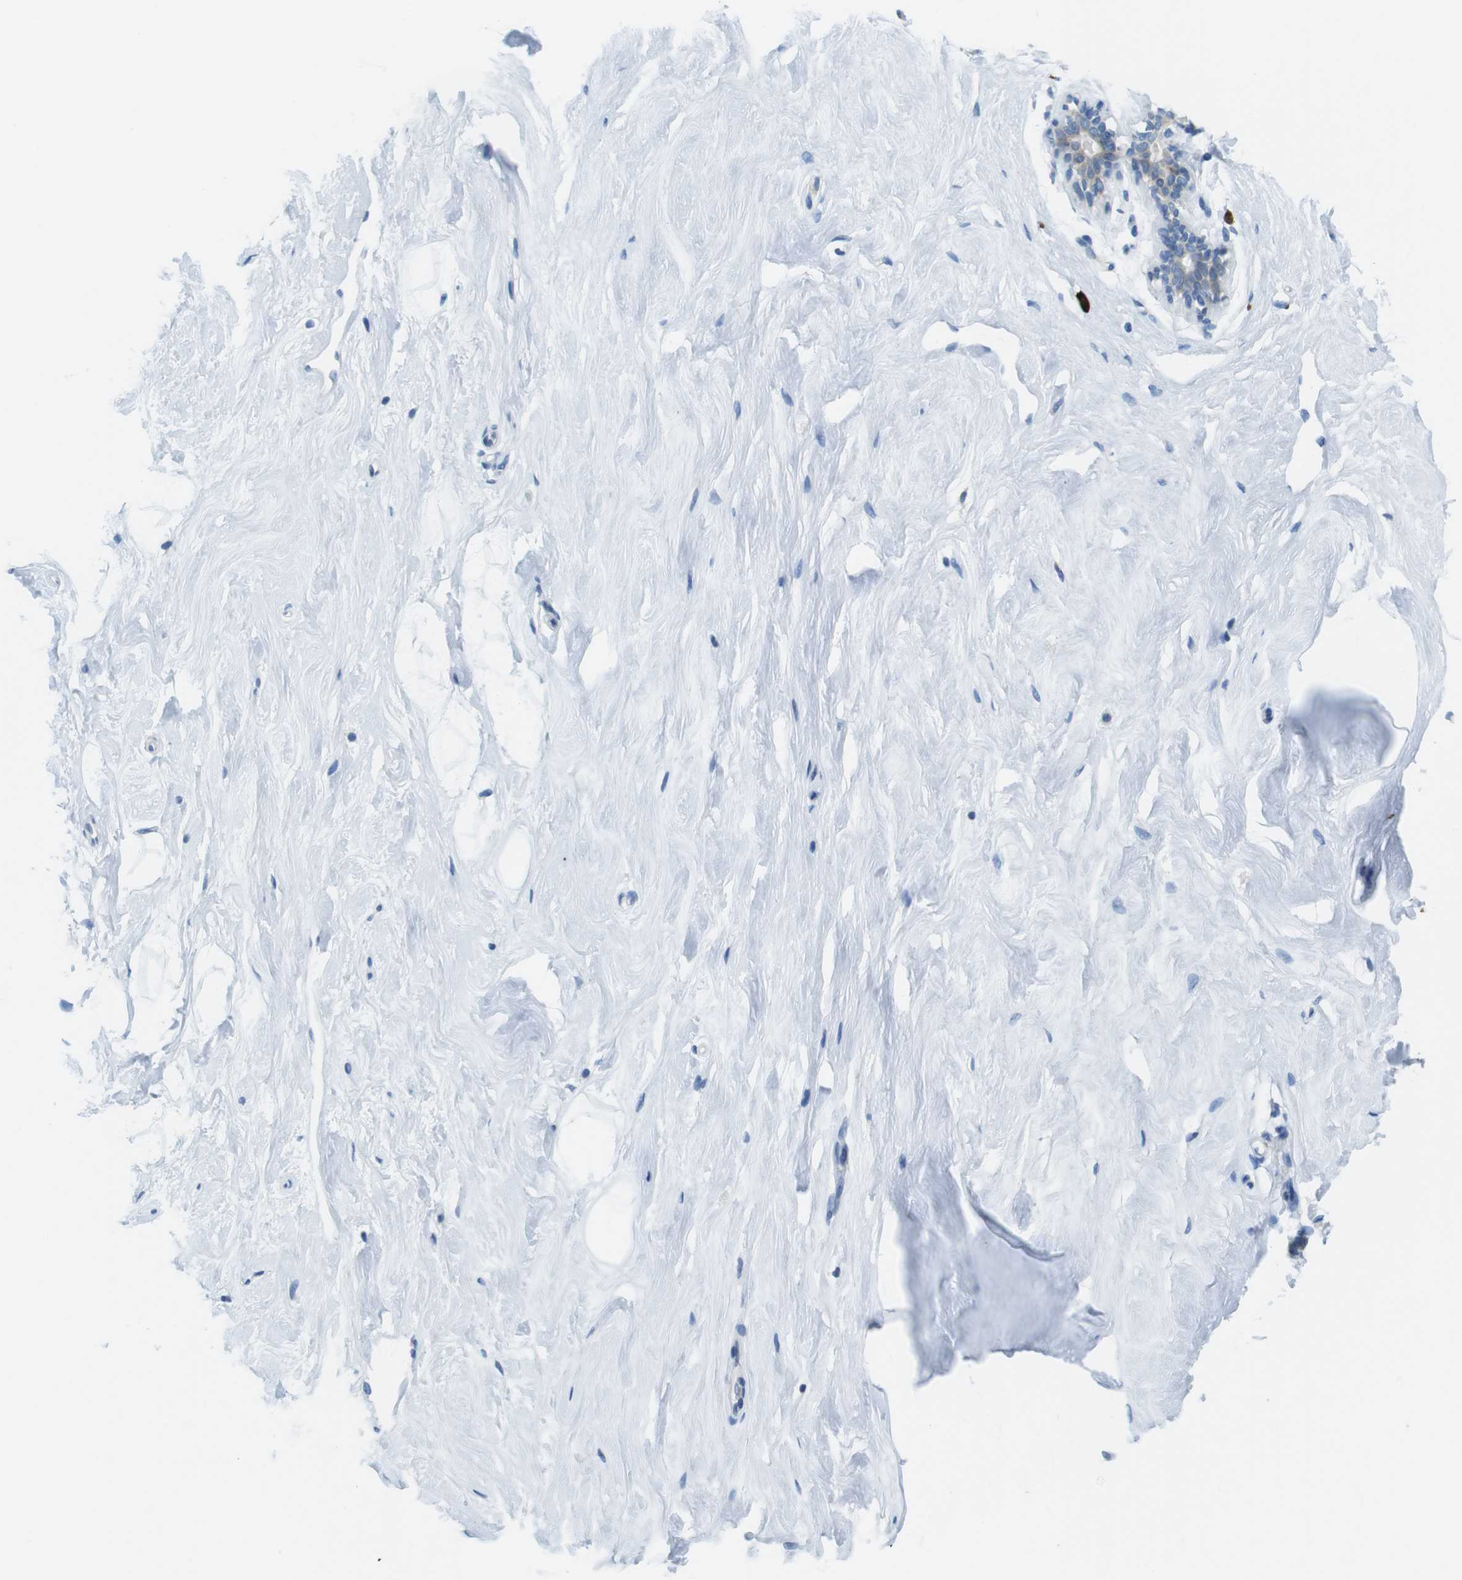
{"staining": {"intensity": "negative", "quantity": "none", "location": "none"}, "tissue": "breast", "cell_type": "Adipocytes", "image_type": "normal", "snomed": [{"axis": "morphology", "description": "Normal tissue, NOS"}, {"axis": "topography", "description": "Breast"}], "caption": "DAB immunohistochemical staining of normal human breast demonstrates no significant positivity in adipocytes. The staining was performed using DAB (3,3'-diaminobenzidine) to visualize the protein expression in brown, while the nuclei were stained in blue with hematoxylin (Magnification: 20x).", "gene": "CLPTM1L", "patient": {"sex": "female", "age": 23}}